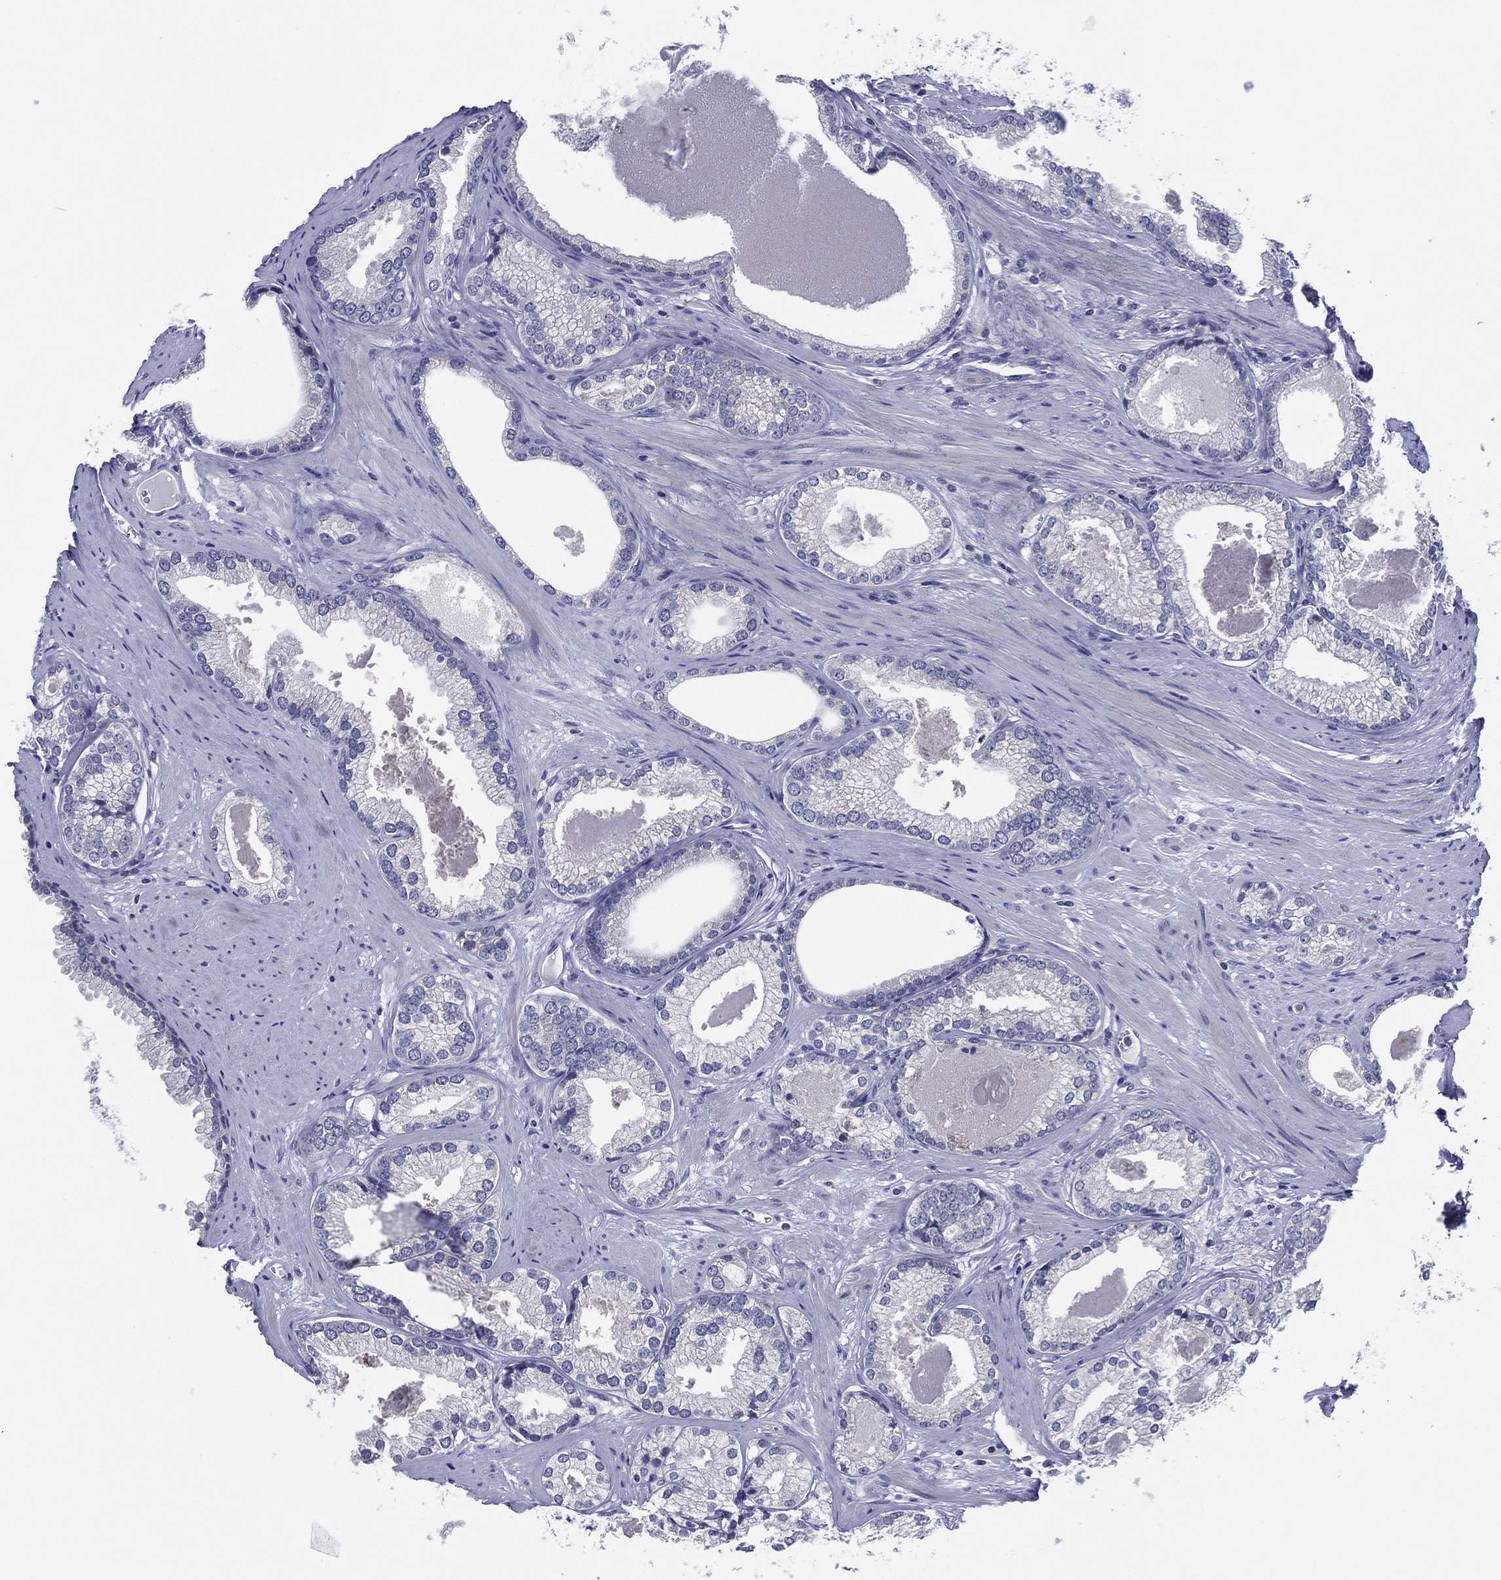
{"staining": {"intensity": "negative", "quantity": "none", "location": "none"}, "tissue": "prostate cancer", "cell_type": "Tumor cells", "image_type": "cancer", "snomed": [{"axis": "morphology", "description": "Adenocarcinoma, High grade"}, {"axis": "topography", "description": "Prostate and seminal vesicle, NOS"}], "caption": "IHC image of neoplastic tissue: human high-grade adenocarcinoma (prostate) stained with DAB demonstrates no significant protein positivity in tumor cells. (DAB immunohistochemistry visualized using brightfield microscopy, high magnification).", "gene": "TRIM31", "patient": {"sex": "male", "age": 62}}